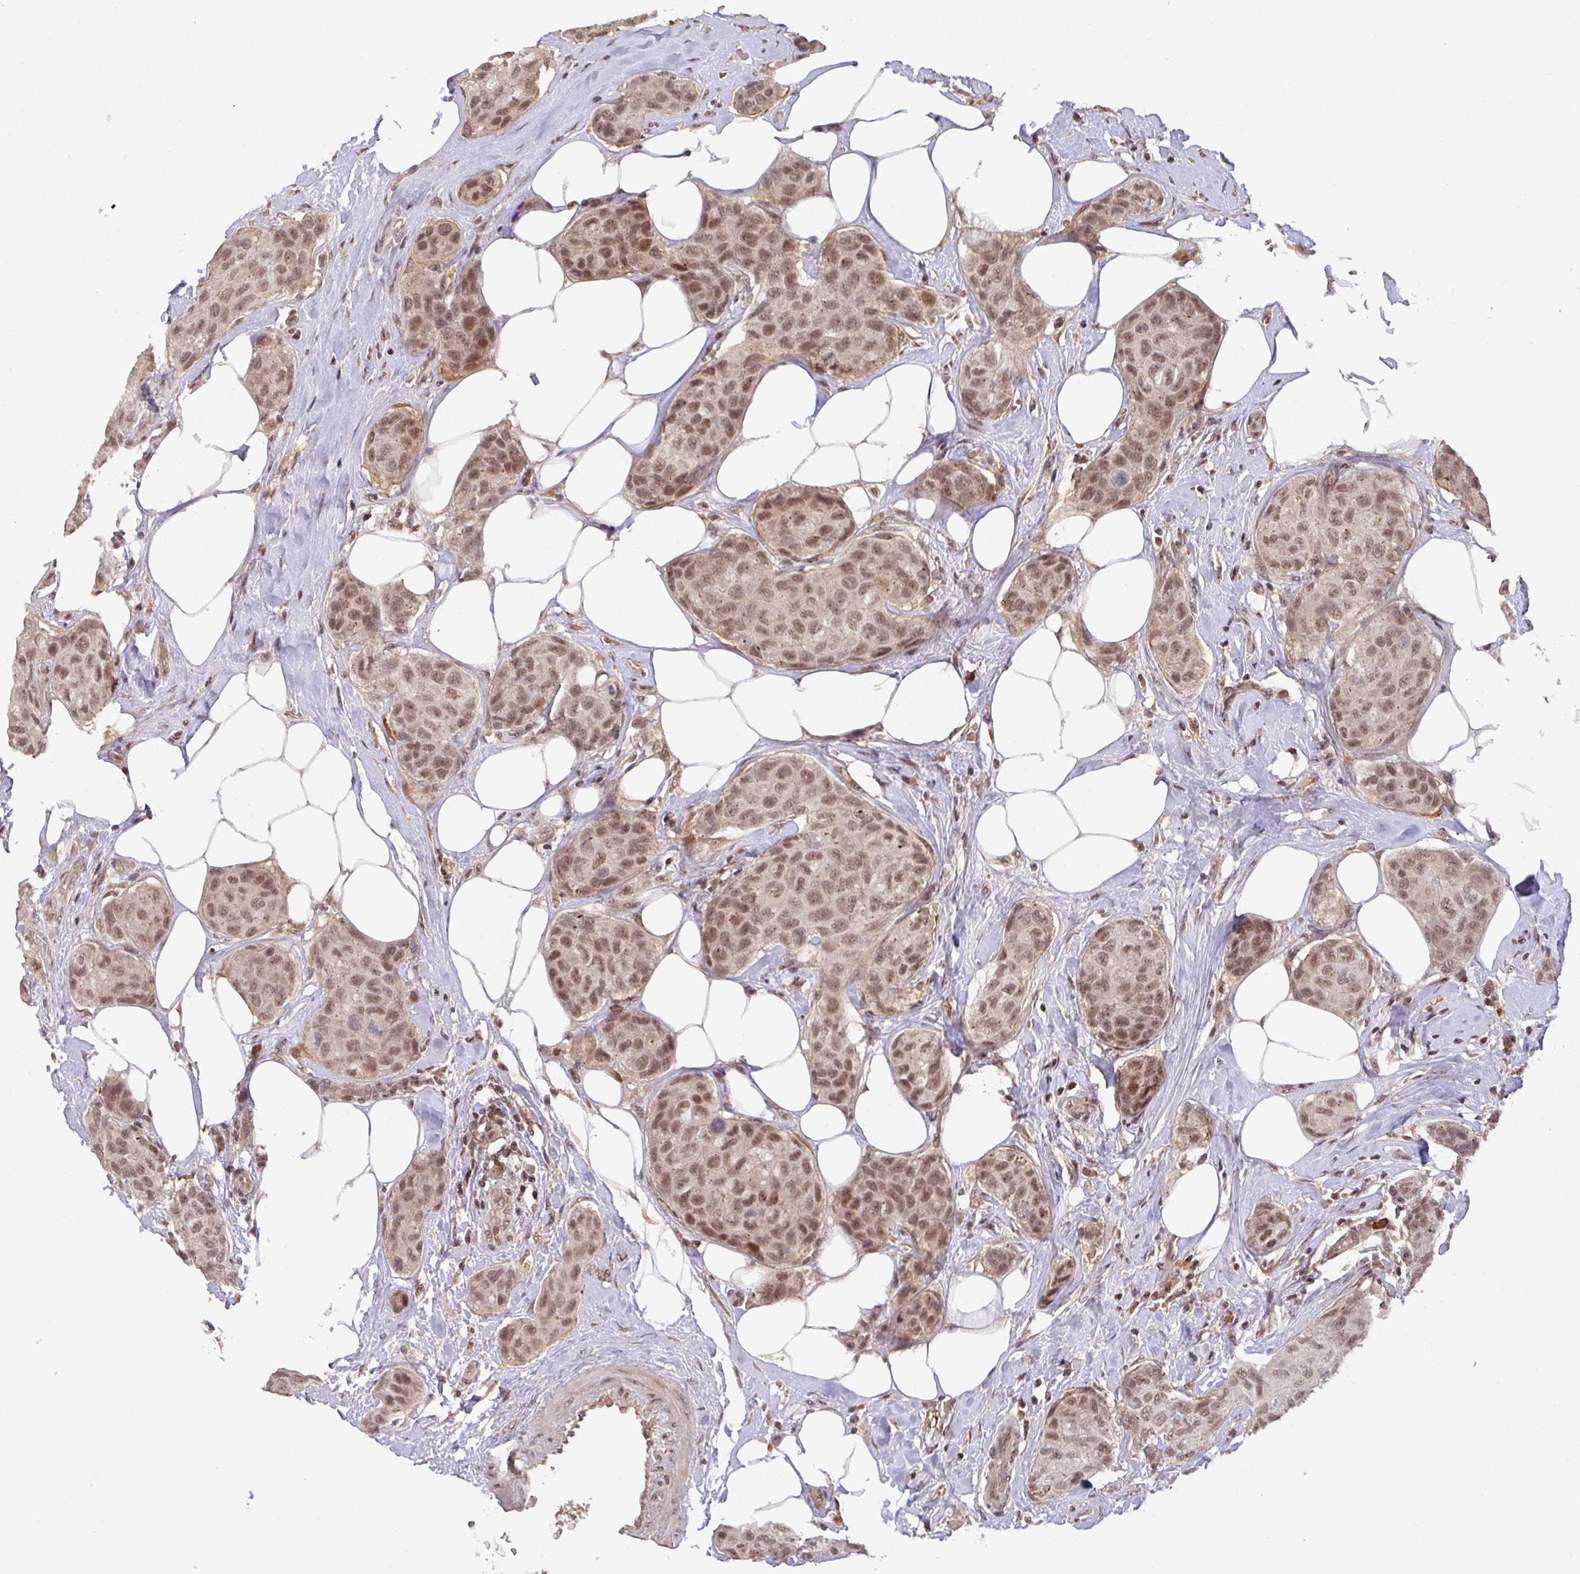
{"staining": {"intensity": "moderate", "quantity": ">75%", "location": "cytoplasmic/membranous,nuclear"}, "tissue": "breast cancer", "cell_type": "Tumor cells", "image_type": "cancer", "snomed": [{"axis": "morphology", "description": "Duct carcinoma"}, {"axis": "topography", "description": "Breast"}, {"axis": "topography", "description": "Lymph node"}], "caption": "Breast cancer (invasive ductal carcinoma) tissue demonstrates moderate cytoplasmic/membranous and nuclear positivity in approximately >75% of tumor cells", "gene": "ZBTB14", "patient": {"sex": "female", "age": 80}}